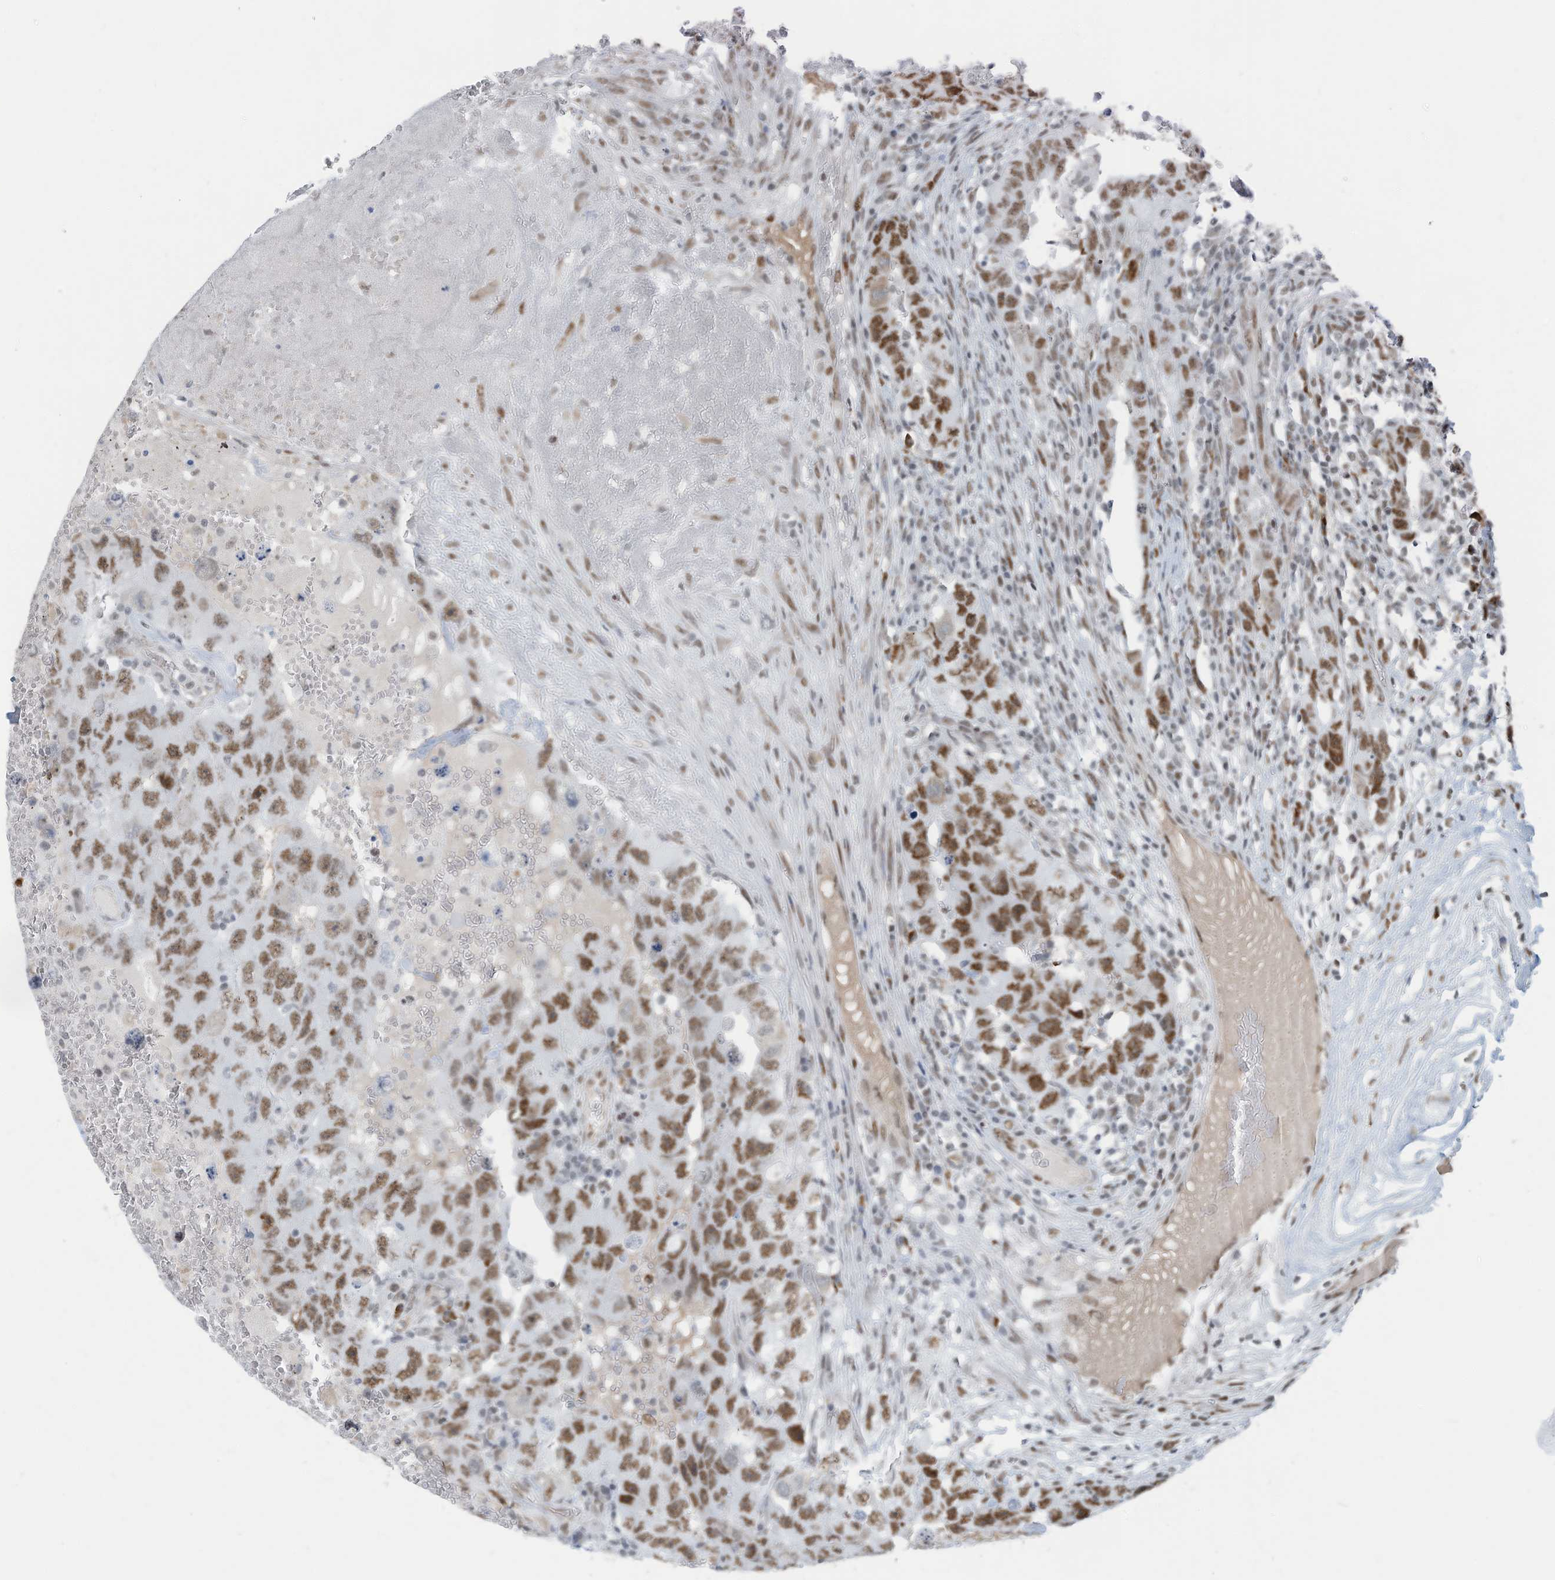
{"staining": {"intensity": "moderate", "quantity": ">75%", "location": "nuclear"}, "tissue": "testis cancer", "cell_type": "Tumor cells", "image_type": "cancer", "snomed": [{"axis": "morphology", "description": "Carcinoma, Embryonal, NOS"}, {"axis": "topography", "description": "Testis"}], "caption": "Immunohistochemistry of human testis cancer shows medium levels of moderate nuclear positivity in approximately >75% of tumor cells.", "gene": "SARNP", "patient": {"sex": "male", "age": 26}}